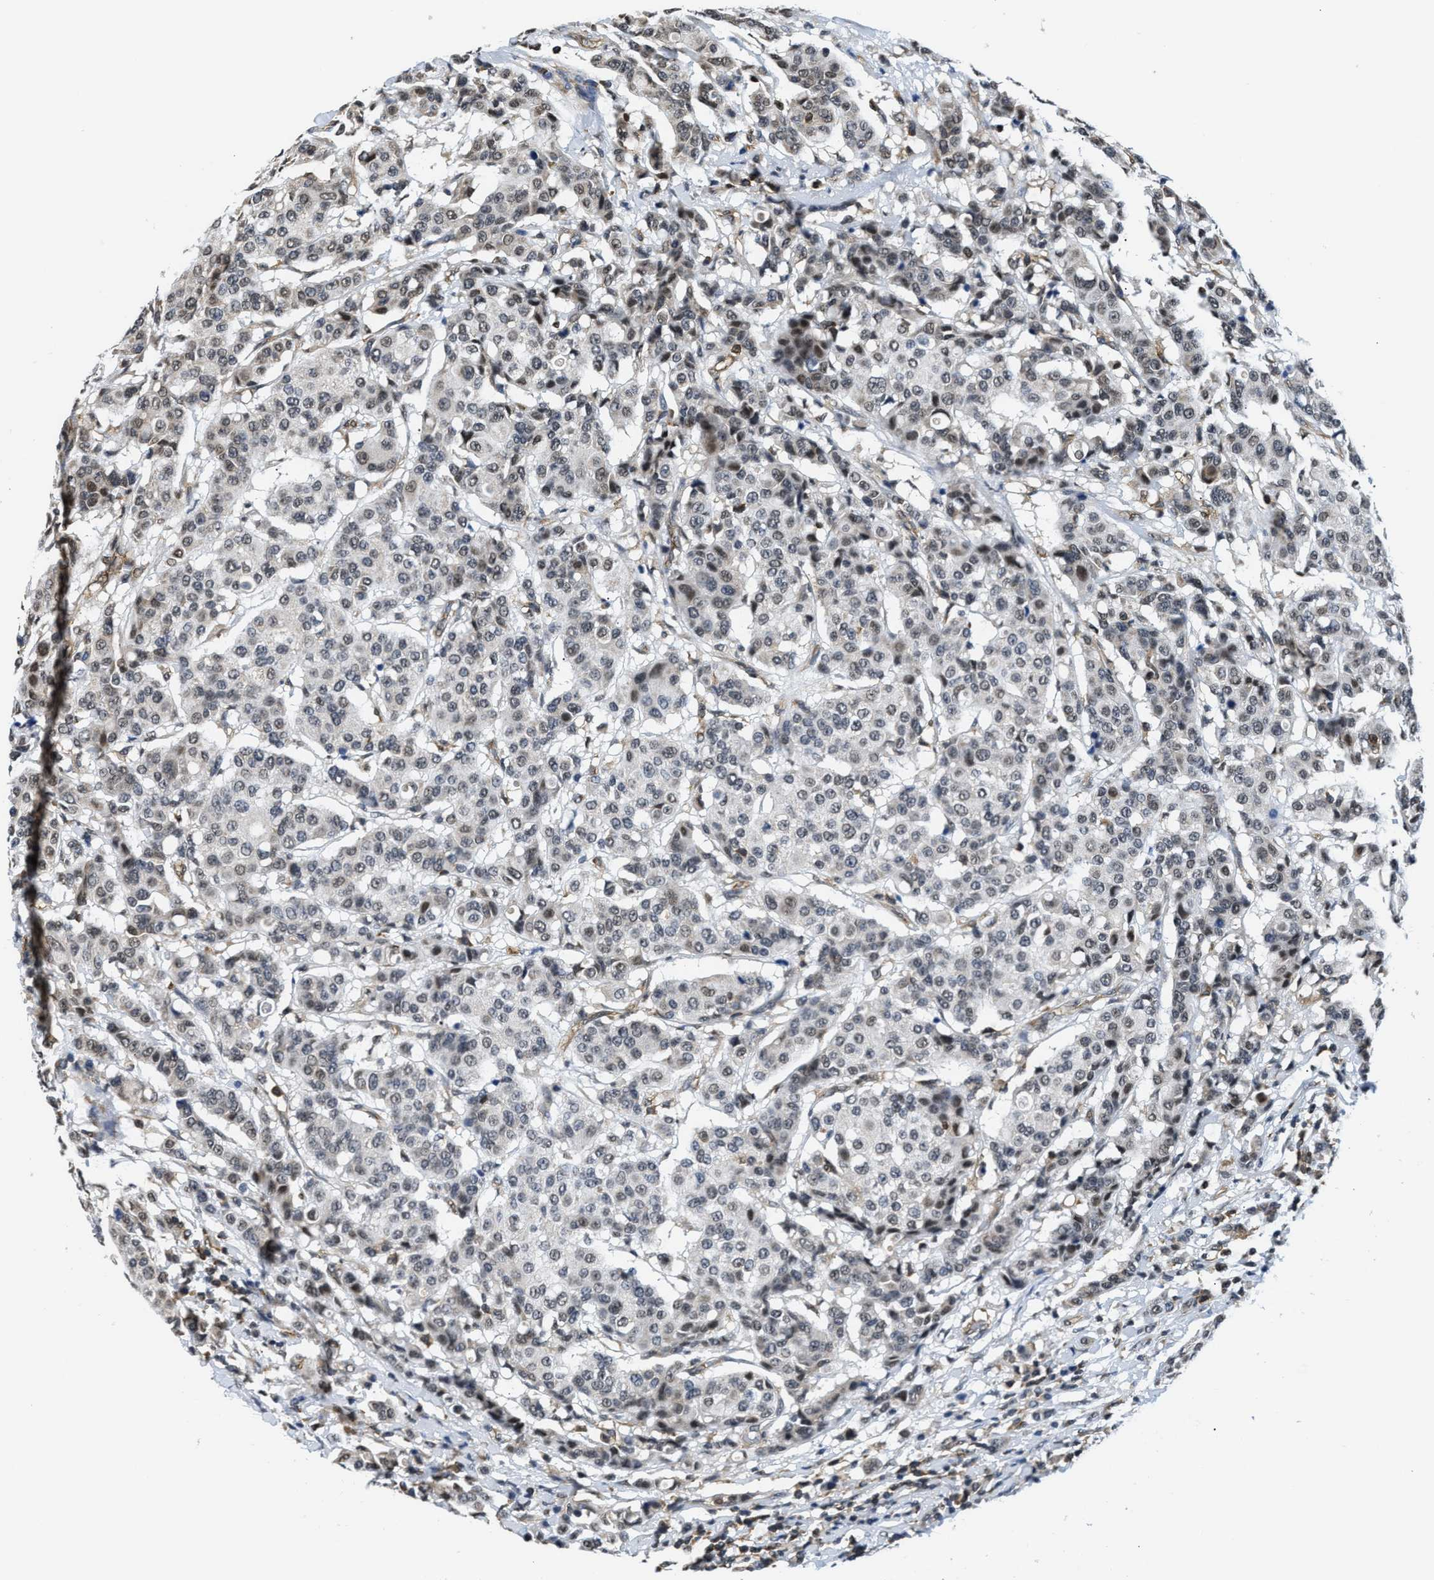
{"staining": {"intensity": "weak", "quantity": "25%-75%", "location": "nuclear"}, "tissue": "breast cancer", "cell_type": "Tumor cells", "image_type": "cancer", "snomed": [{"axis": "morphology", "description": "Duct carcinoma"}, {"axis": "topography", "description": "Breast"}], "caption": "This is a histology image of immunohistochemistry staining of breast cancer (invasive ductal carcinoma), which shows weak expression in the nuclear of tumor cells.", "gene": "STK10", "patient": {"sex": "female", "age": 27}}